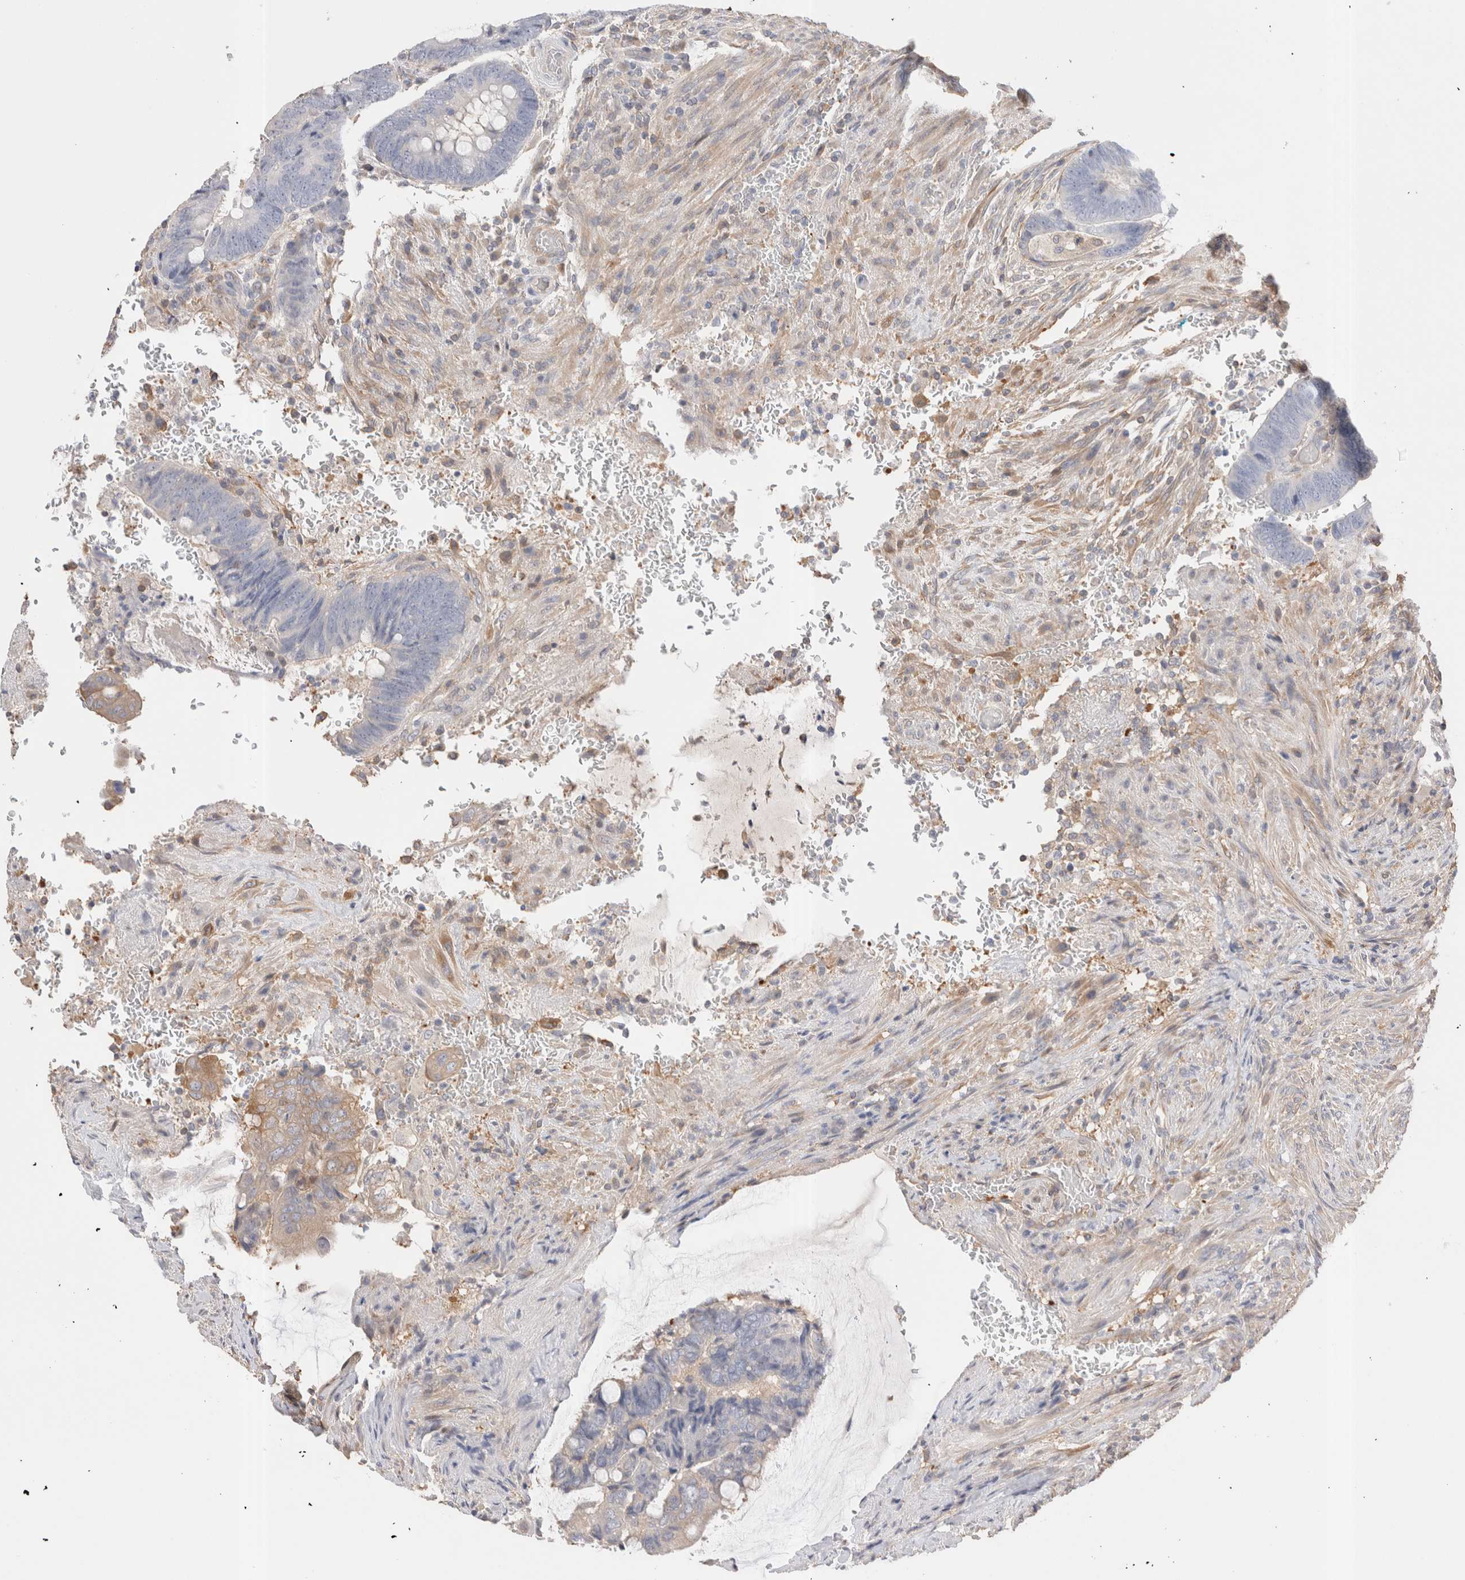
{"staining": {"intensity": "negative", "quantity": "none", "location": "none"}, "tissue": "colorectal cancer", "cell_type": "Tumor cells", "image_type": "cancer", "snomed": [{"axis": "morphology", "description": "Normal tissue, NOS"}, {"axis": "morphology", "description": "Adenocarcinoma, NOS"}, {"axis": "topography", "description": "Rectum"}], "caption": "DAB (3,3'-diaminobenzidine) immunohistochemical staining of colorectal adenocarcinoma reveals no significant expression in tumor cells. (DAB IHC visualized using brightfield microscopy, high magnification).", "gene": "CAPN2", "patient": {"sex": "male", "age": 92}}